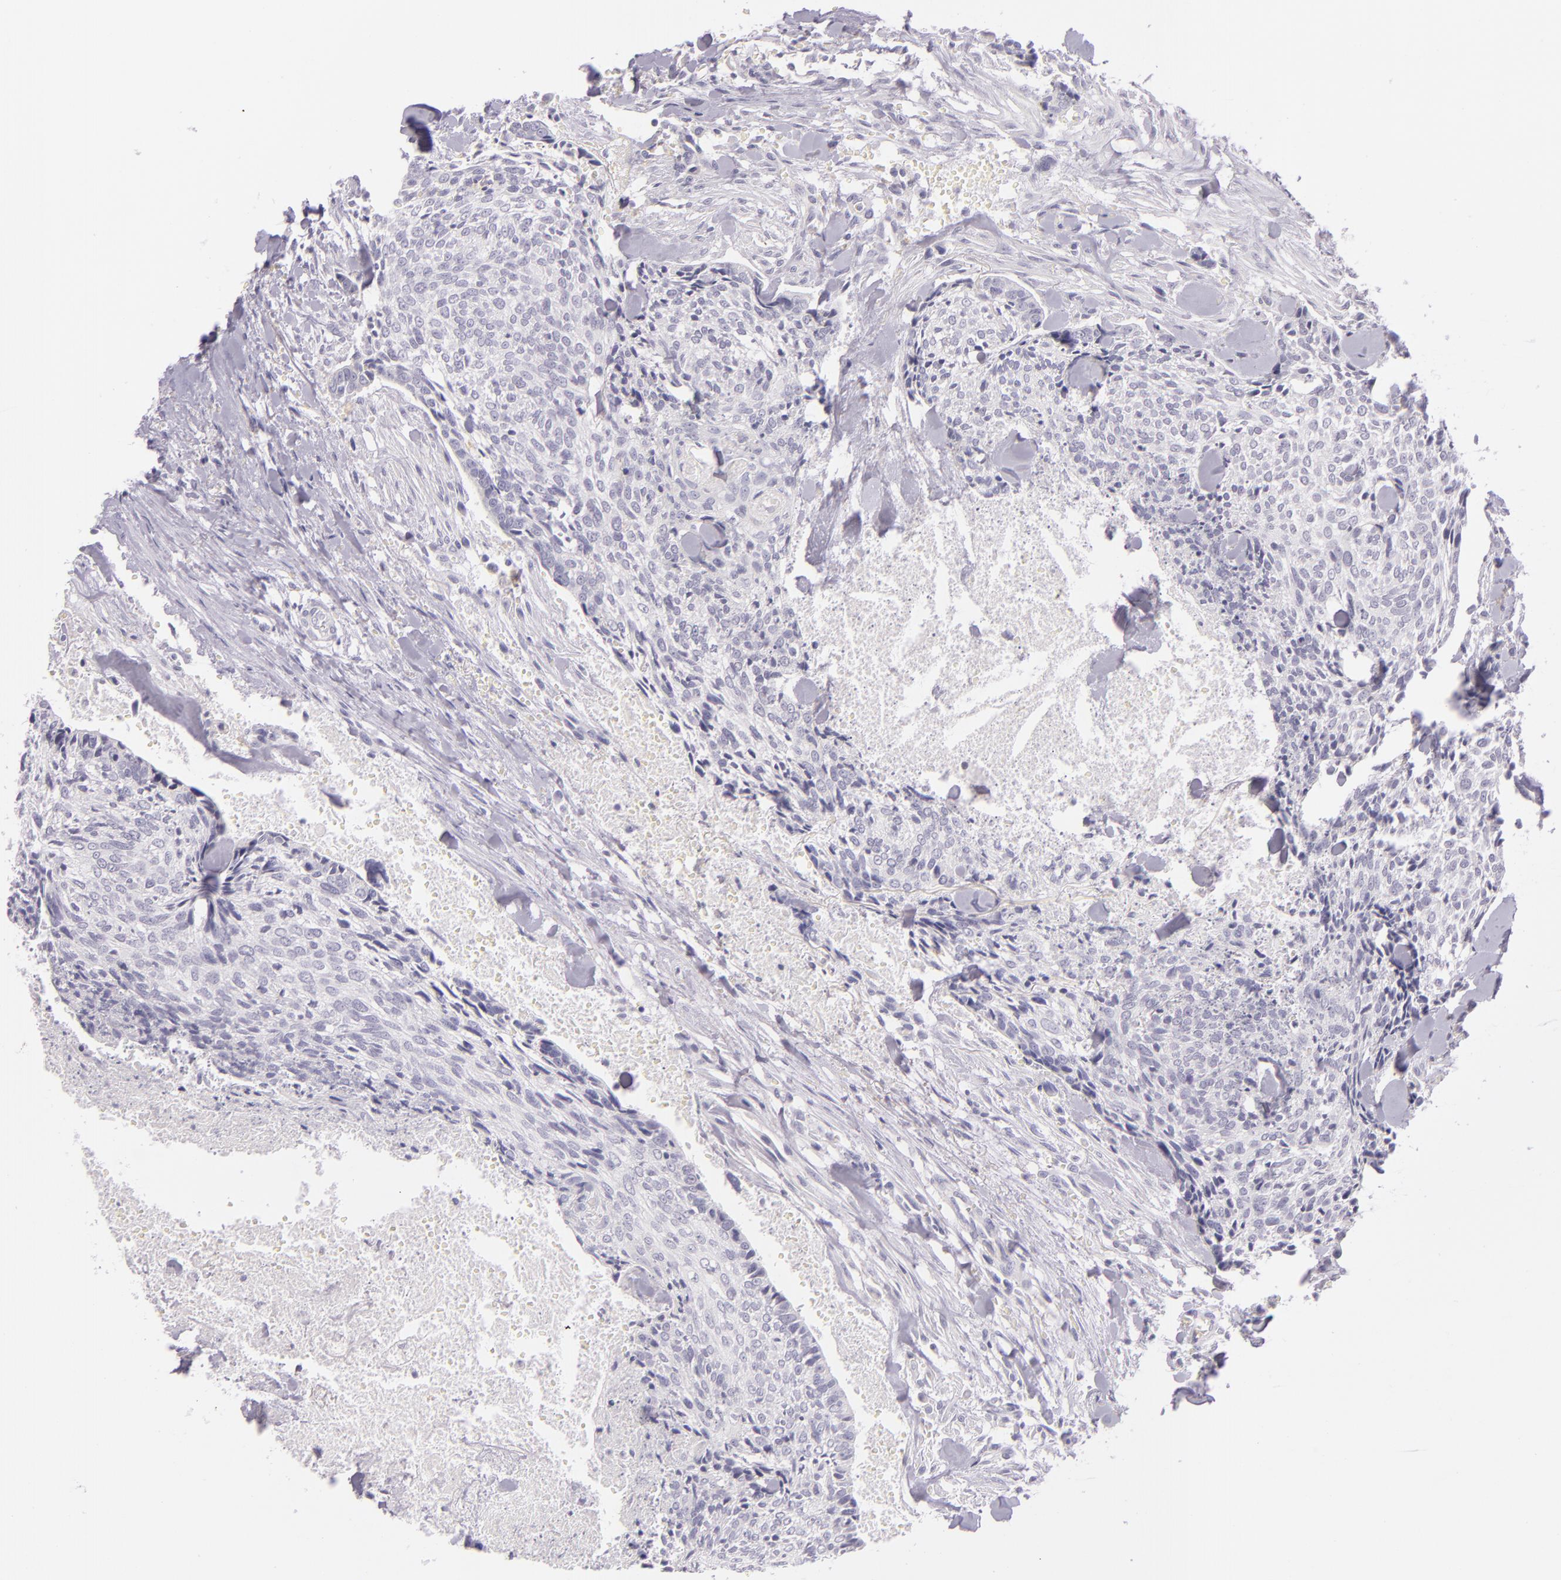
{"staining": {"intensity": "negative", "quantity": "none", "location": "none"}, "tissue": "head and neck cancer", "cell_type": "Tumor cells", "image_type": "cancer", "snomed": [{"axis": "morphology", "description": "Squamous cell carcinoma, NOS"}, {"axis": "topography", "description": "Salivary gland"}, {"axis": "topography", "description": "Head-Neck"}], "caption": "Immunohistochemistry (IHC) micrograph of neoplastic tissue: human head and neck cancer (squamous cell carcinoma) stained with DAB shows no significant protein expression in tumor cells.", "gene": "CBS", "patient": {"sex": "male", "age": 70}}